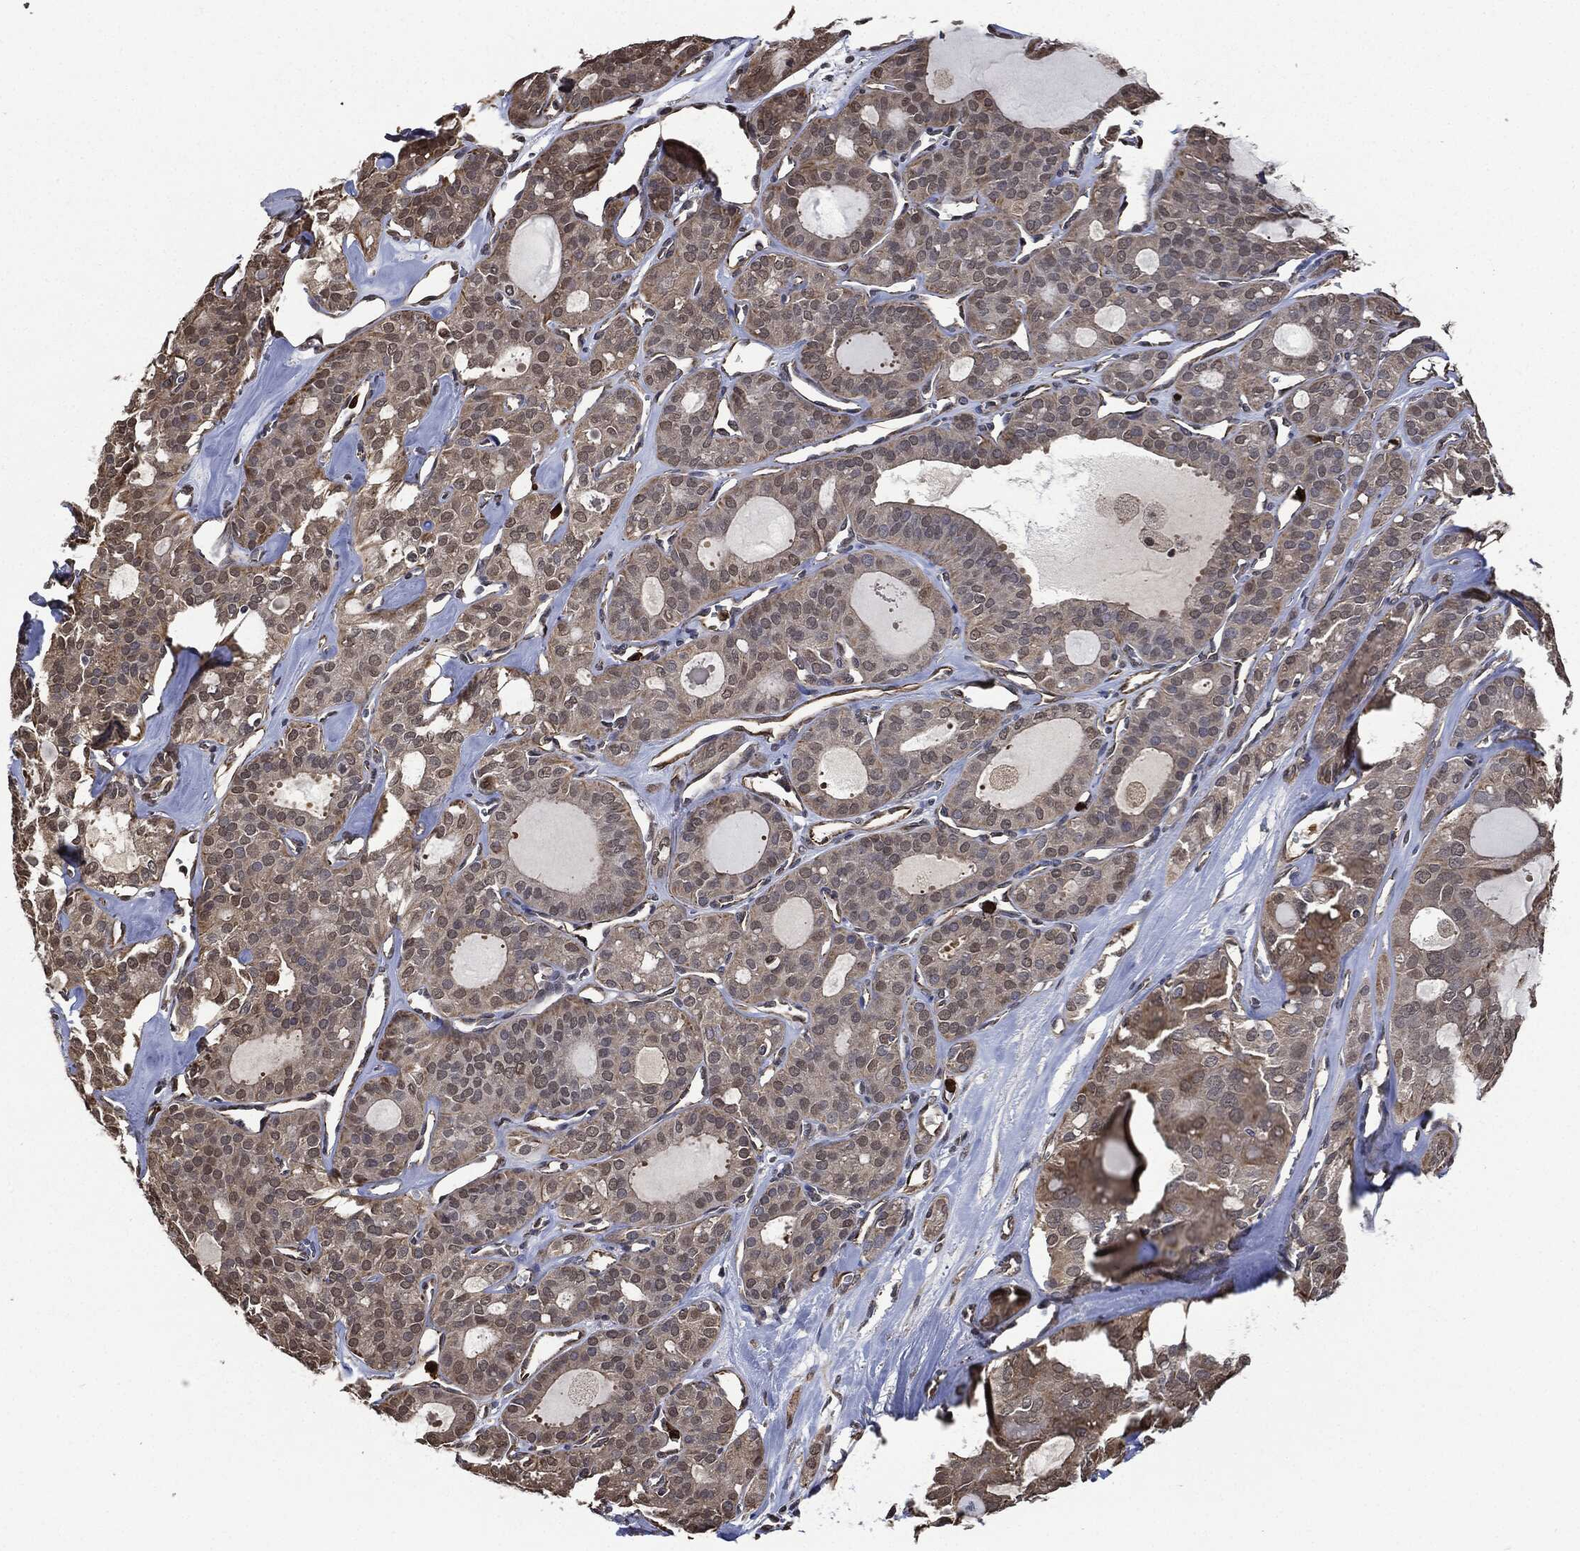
{"staining": {"intensity": "weak", "quantity": "25%-75%", "location": "cytoplasmic/membranous"}, "tissue": "thyroid cancer", "cell_type": "Tumor cells", "image_type": "cancer", "snomed": [{"axis": "morphology", "description": "Follicular adenoma carcinoma, NOS"}, {"axis": "topography", "description": "Thyroid gland"}], "caption": "Brown immunohistochemical staining in human thyroid cancer exhibits weak cytoplasmic/membranous expression in about 25%-75% of tumor cells.", "gene": "S100A9", "patient": {"sex": "male", "age": 75}}